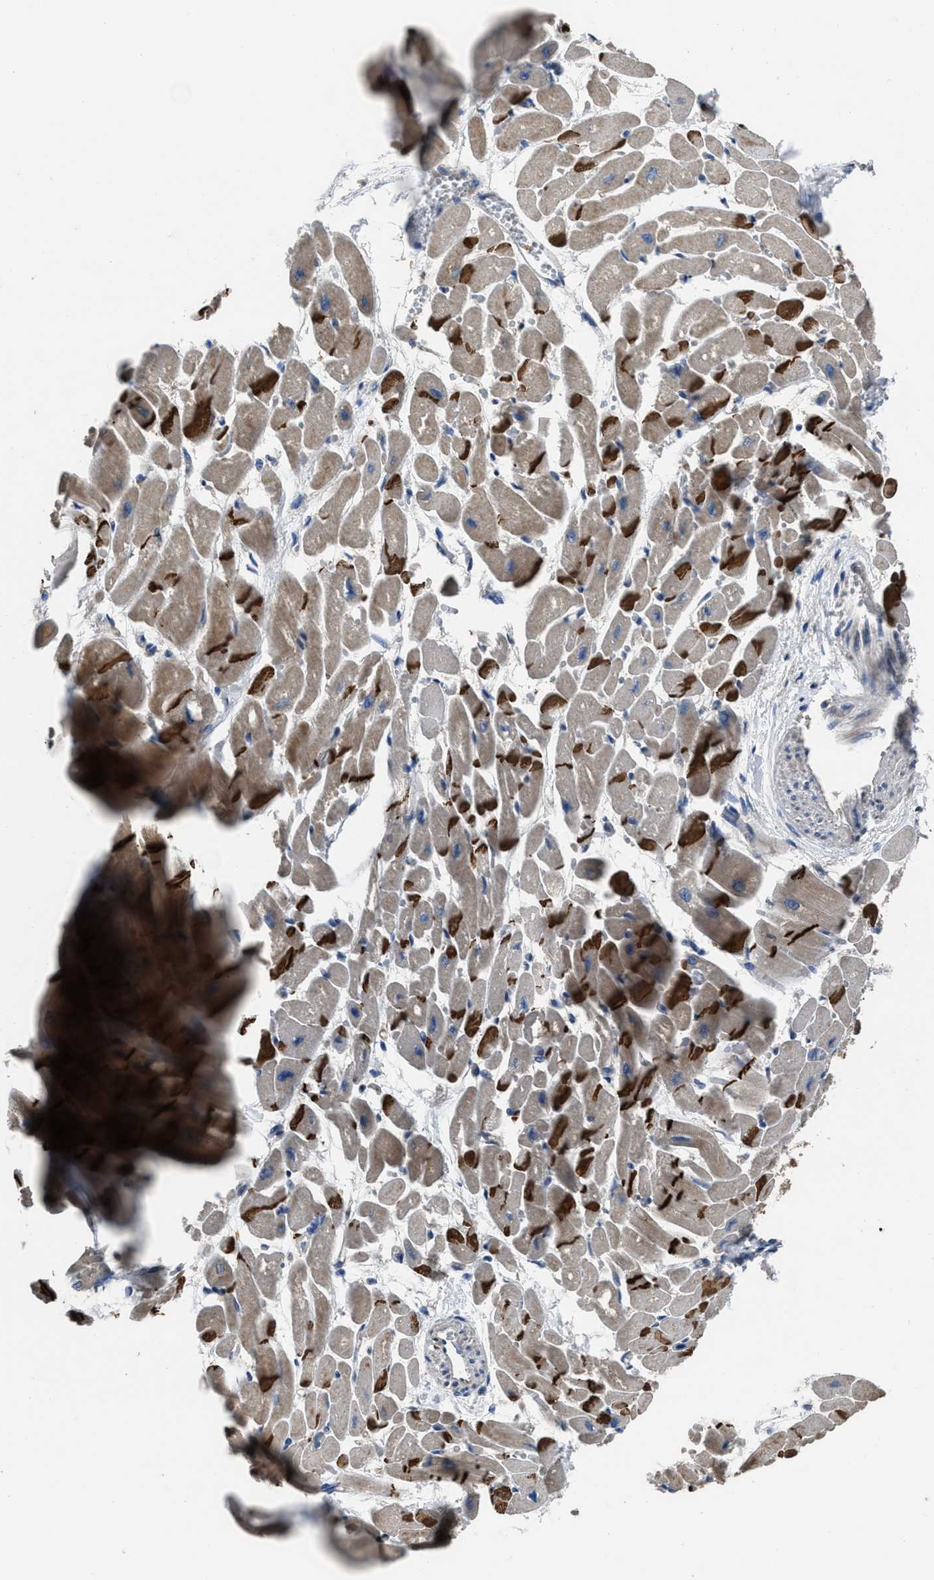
{"staining": {"intensity": "moderate", "quantity": "25%-75%", "location": "cytoplasmic/membranous"}, "tissue": "heart muscle", "cell_type": "Cardiomyocytes", "image_type": "normal", "snomed": [{"axis": "morphology", "description": "Normal tissue, NOS"}, {"axis": "topography", "description": "Heart"}], "caption": "A high-resolution histopathology image shows immunohistochemistry (IHC) staining of benign heart muscle, which shows moderate cytoplasmic/membranous positivity in about 25%-75% of cardiomyocytes.", "gene": "ANGPT1", "patient": {"sex": "male", "age": 45}}